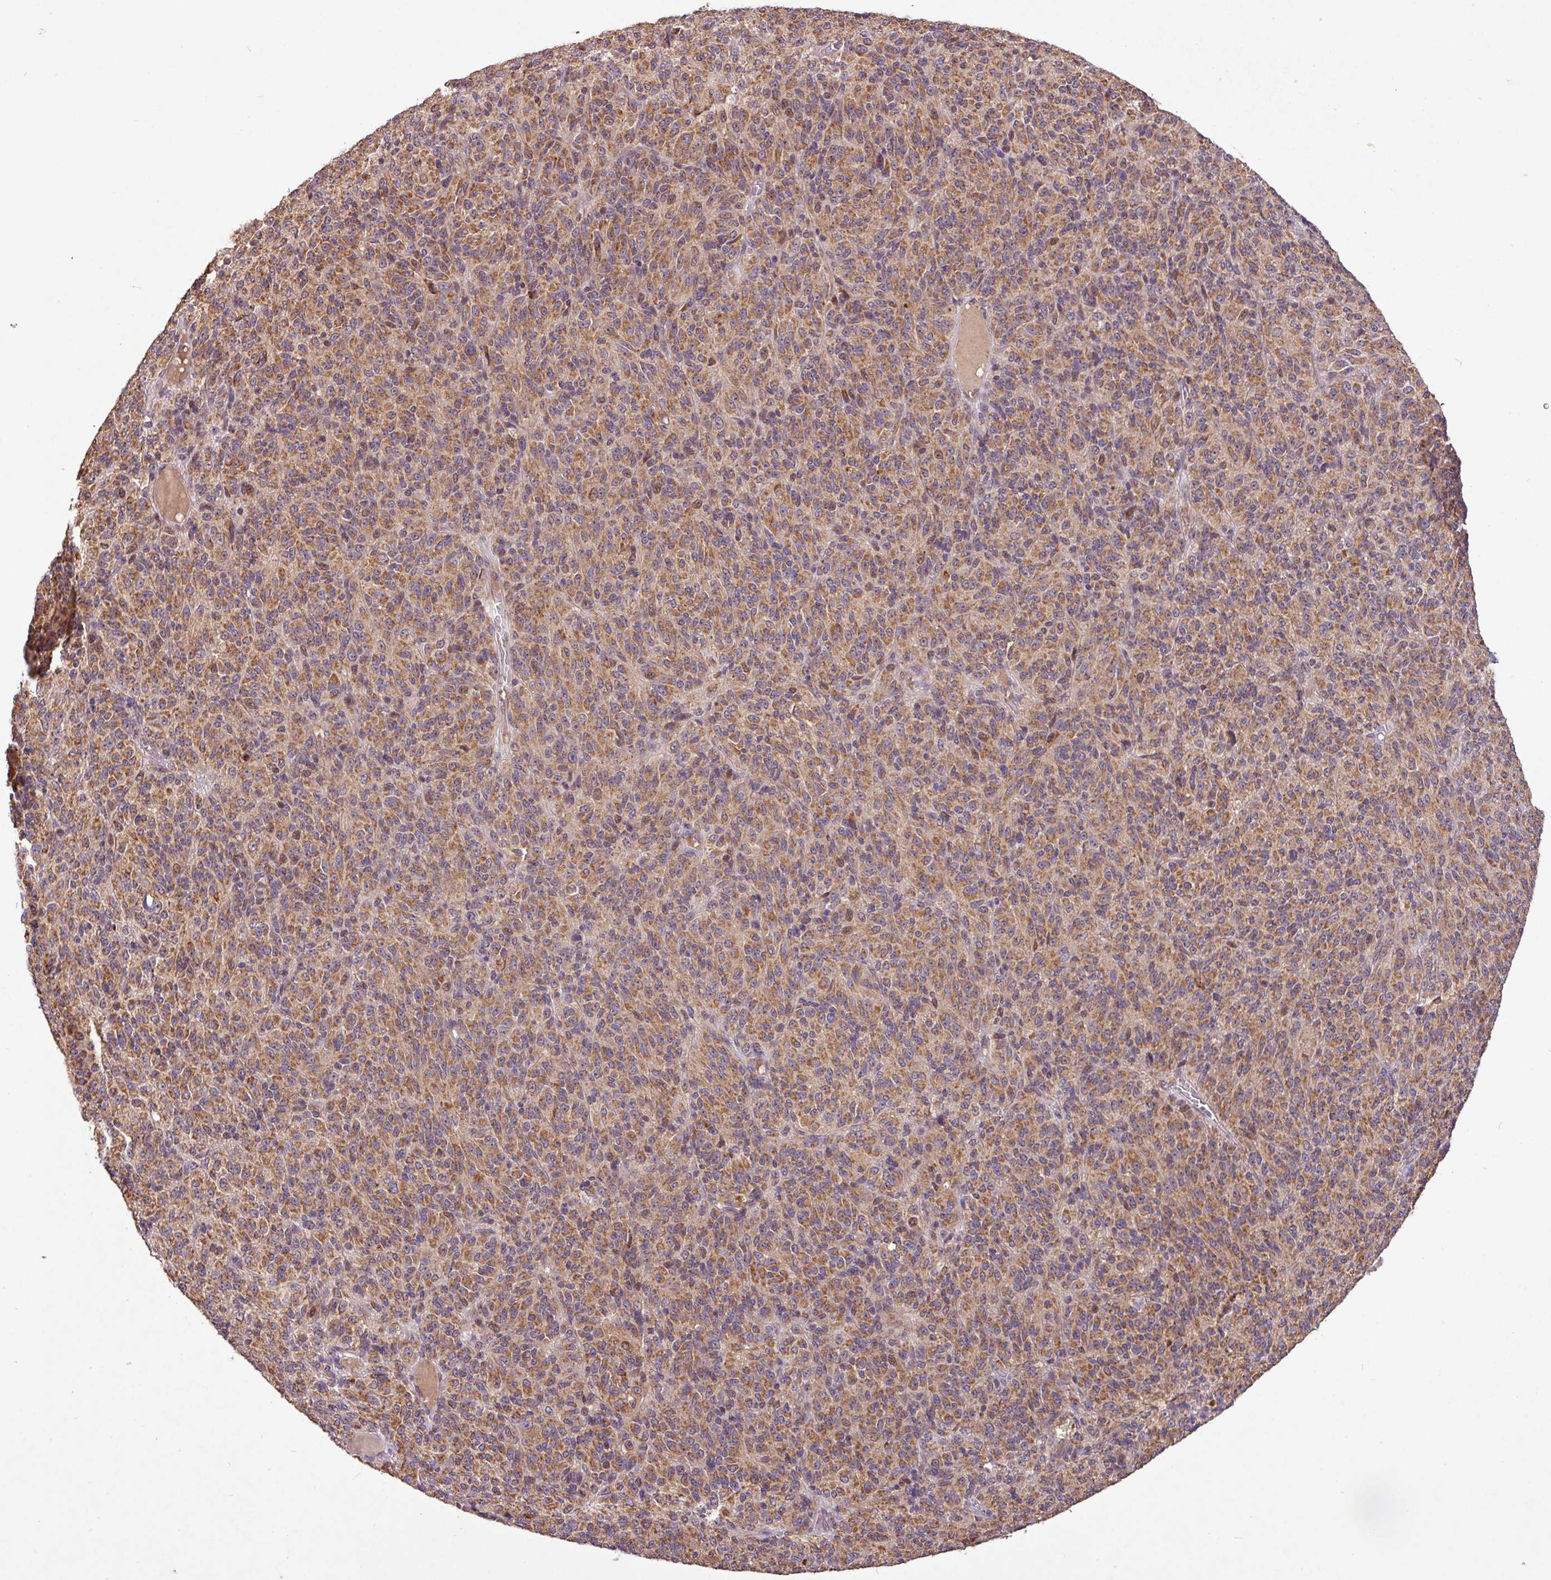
{"staining": {"intensity": "moderate", "quantity": ">75%", "location": "cytoplasmic/membranous"}, "tissue": "melanoma", "cell_type": "Tumor cells", "image_type": "cancer", "snomed": [{"axis": "morphology", "description": "Malignant melanoma, Metastatic site"}, {"axis": "topography", "description": "Brain"}], "caption": "IHC histopathology image of melanoma stained for a protein (brown), which reveals medium levels of moderate cytoplasmic/membranous expression in approximately >75% of tumor cells.", "gene": "YPEL3", "patient": {"sex": "female", "age": 56}}